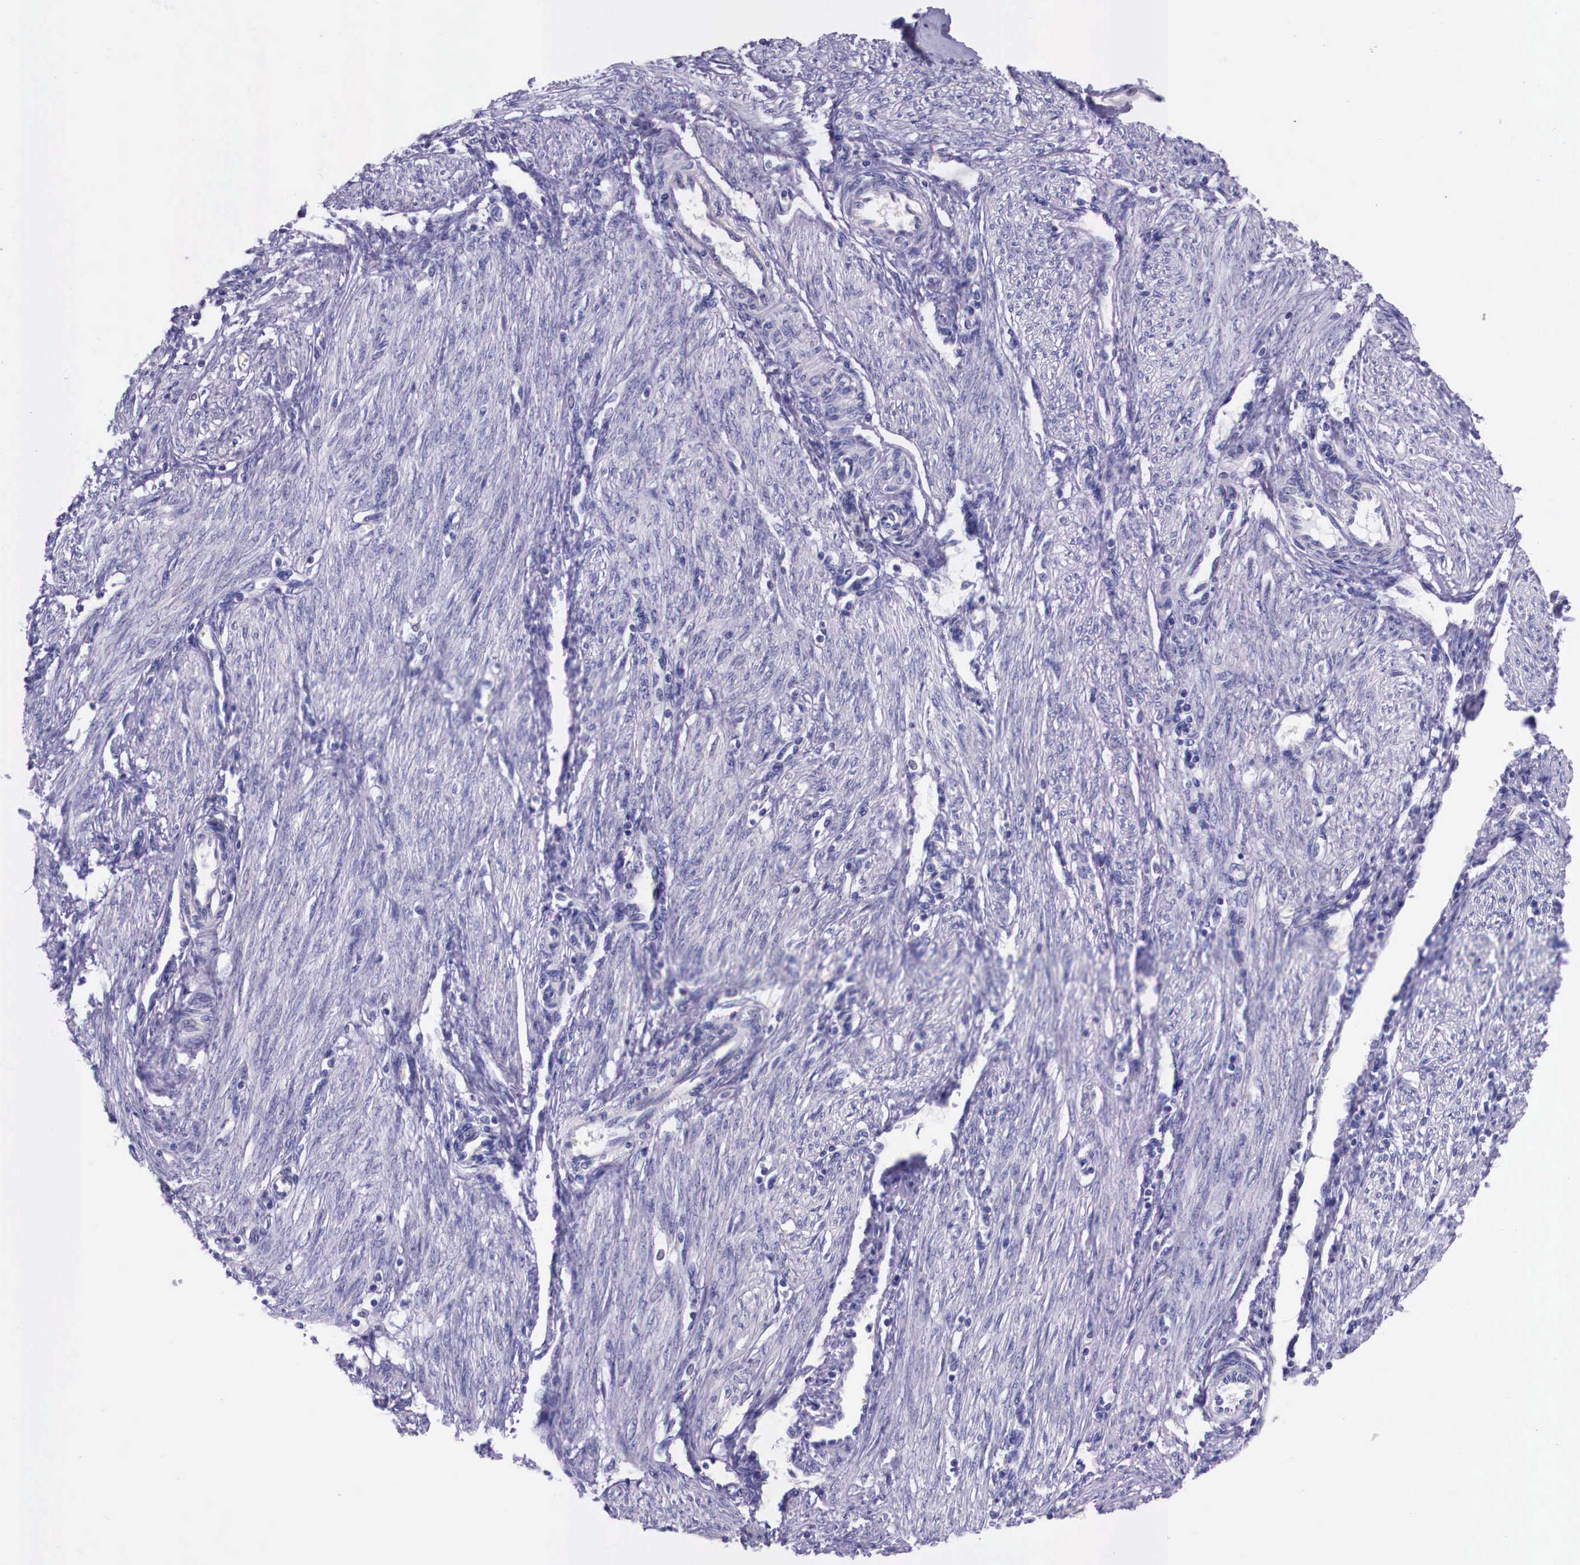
{"staining": {"intensity": "negative", "quantity": "none", "location": "none"}, "tissue": "endometrial cancer", "cell_type": "Tumor cells", "image_type": "cancer", "snomed": [{"axis": "morphology", "description": "Adenocarcinoma, NOS"}, {"axis": "topography", "description": "Endometrium"}], "caption": "Immunohistochemistry of endometrial cancer displays no positivity in tumor cells.", "gene": "GRIPAP1", "patient": {"sex": "female", "age": 51}}